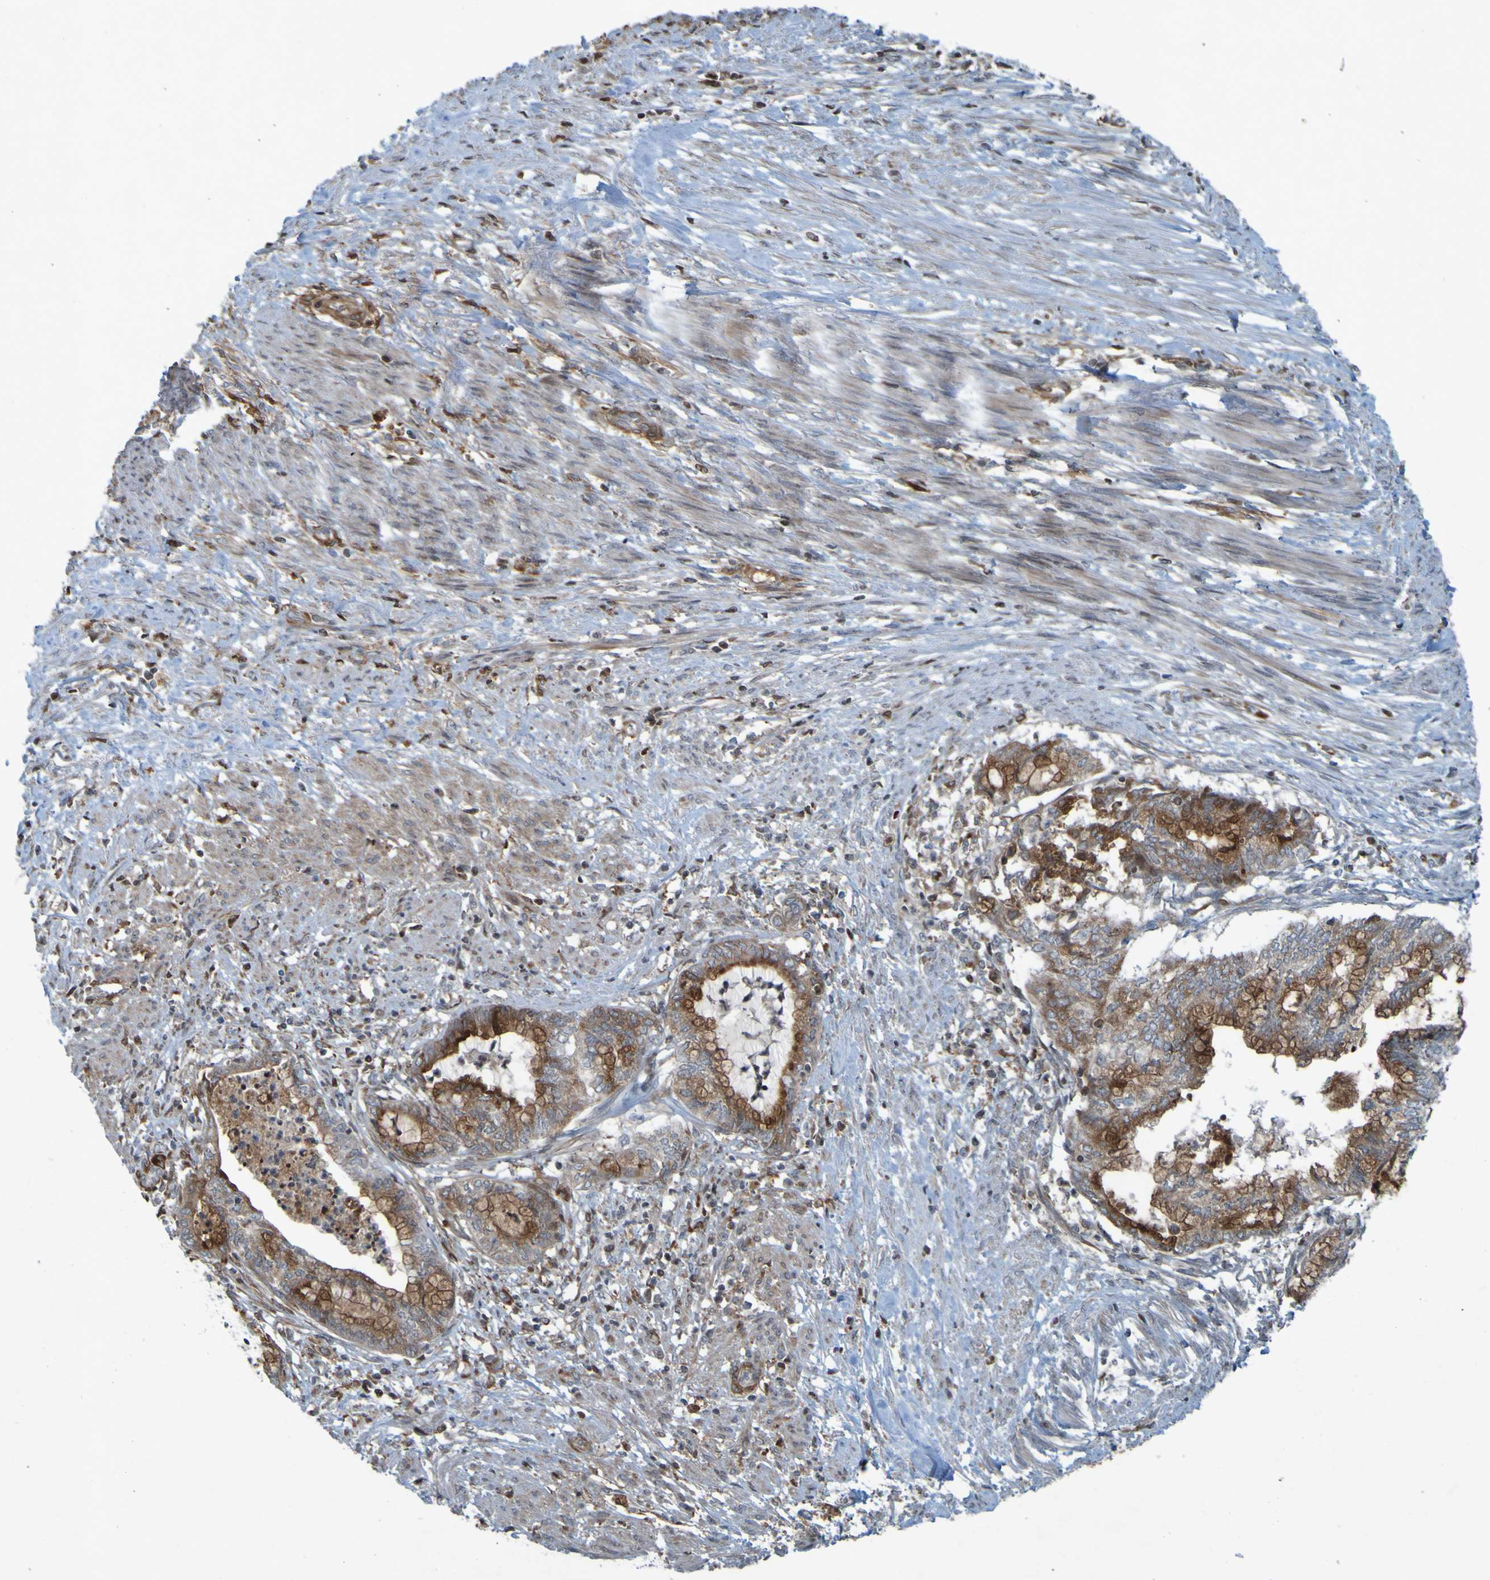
{"staining": {"intensity": "moderate", "quantity": ">75%", "location": "cytoplasmic/membranous"}, "tissue": "endometrial cancer", "cell_type": "Tumor cells", "image_type": "cancer", "snomed": [{"axis": "morphology", "description": "Necrosis, NOS"}, {"axis": "morphology", "description": "Adenocarcinoma, NOS"}, {"axis": "topography", "description": "Endometrium"}], "caption": "An immunohistochemistry (IHC) micrograph of tumor tissue is shown. Protein staining in brown labels moderate cytoplasmic/membranous positivity in endometrial adenocarcinoma within tumor cells.", "gene": "GUCY1A1", "patient": {"sex": "female", "age": 79}}